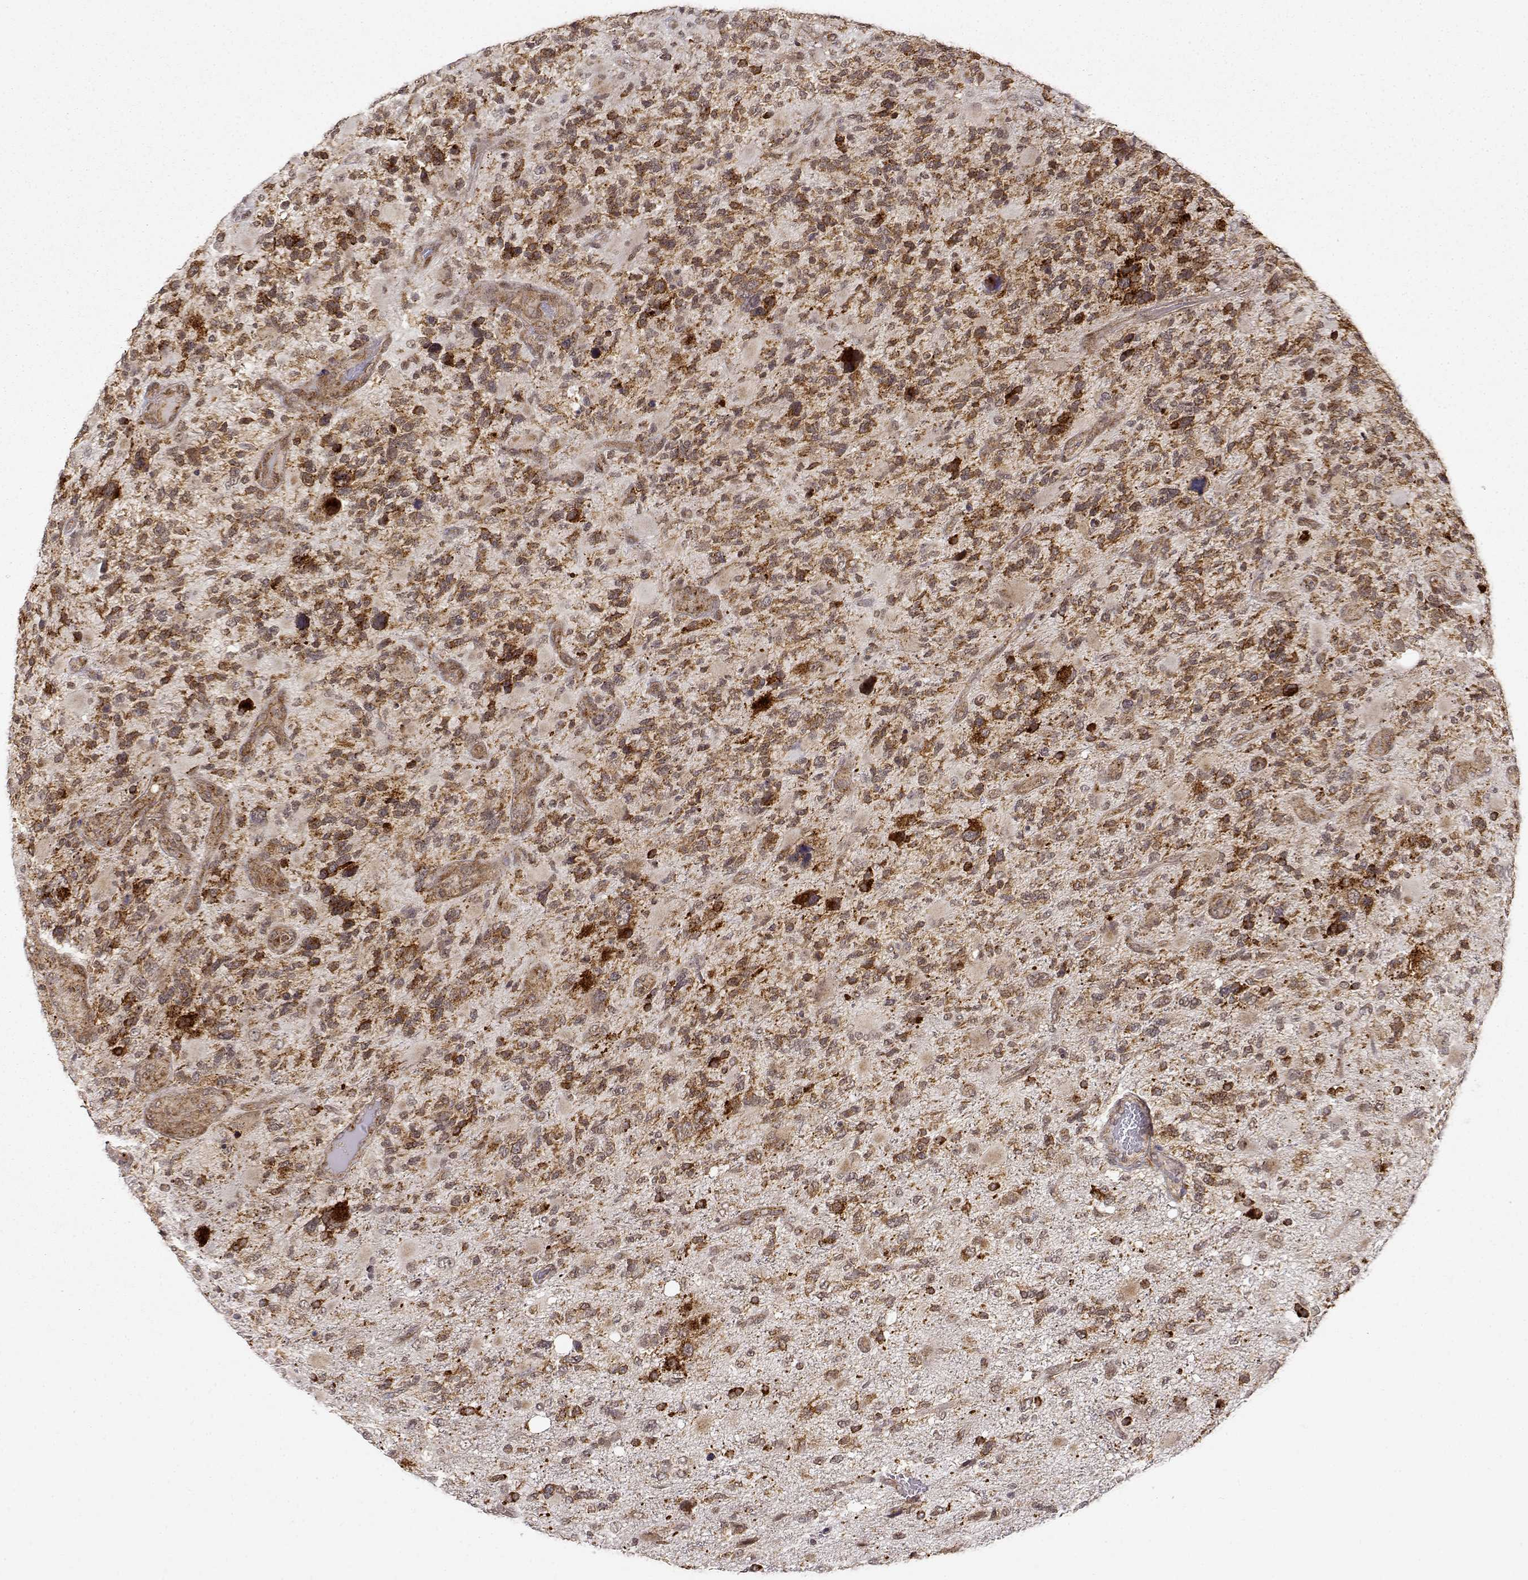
{"staining": {"intensity": "moderate", "quantity": ">75%", "location": "cytoplasmic/membranous"}, "tissue": "glioma", "cell_type": "Tumor cells", "image_type": "cancer", "snomed": [{"axis": "morphology", "description": "Glioma, malignant, High grade"}, {"axis": "topography", "description": "Brain"}], "caption": "IHC photomicrograph of neoplastic tissue: glioma stained using immunohistochemistry shows medium levels of moderate protein expression localized specifically in the cytoplasmic/membranous of tumor cells, appearing as a cytoplasmic/membranous brown color.", "gene": "RNF13", "patient": {"sex": "female", "age": 71}}